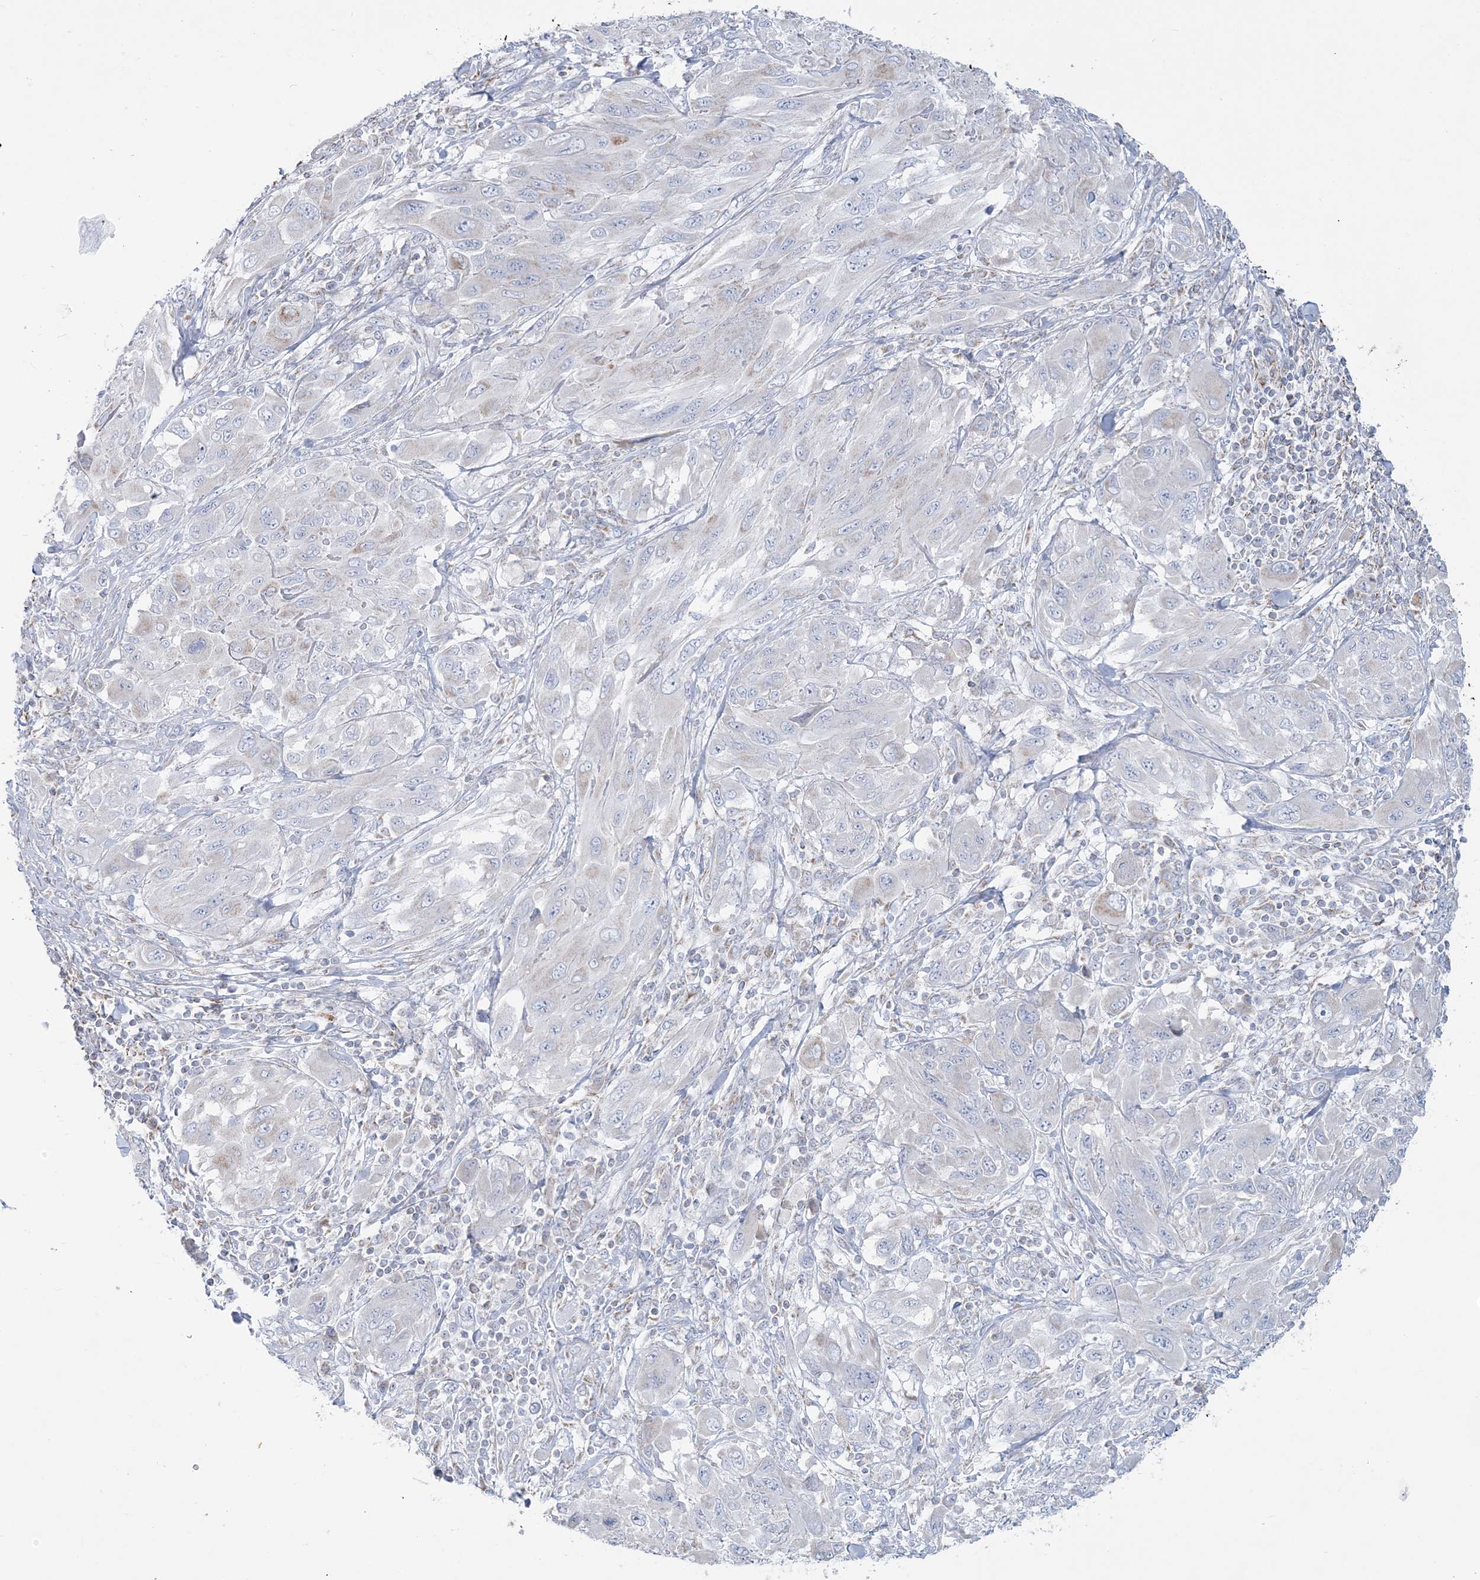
{"staining": {"intensity": "weak", "quantity": "<25%", "location": "cytoplasmic/membranous"}, "tissue": "melanoma", "cell_type": "Tumor cells", "image_type": "cancer", "snomed": [{"axis": "morphology", "description": "Malignant melanoma, NOS"}, {"axis": "topography", "description": "Skin"}], "caption": "Tumor cells are negative for brown protein staining in melanoma.", "gene": "TBC1D7", "patient": {"sex": "female", "age": 91}}